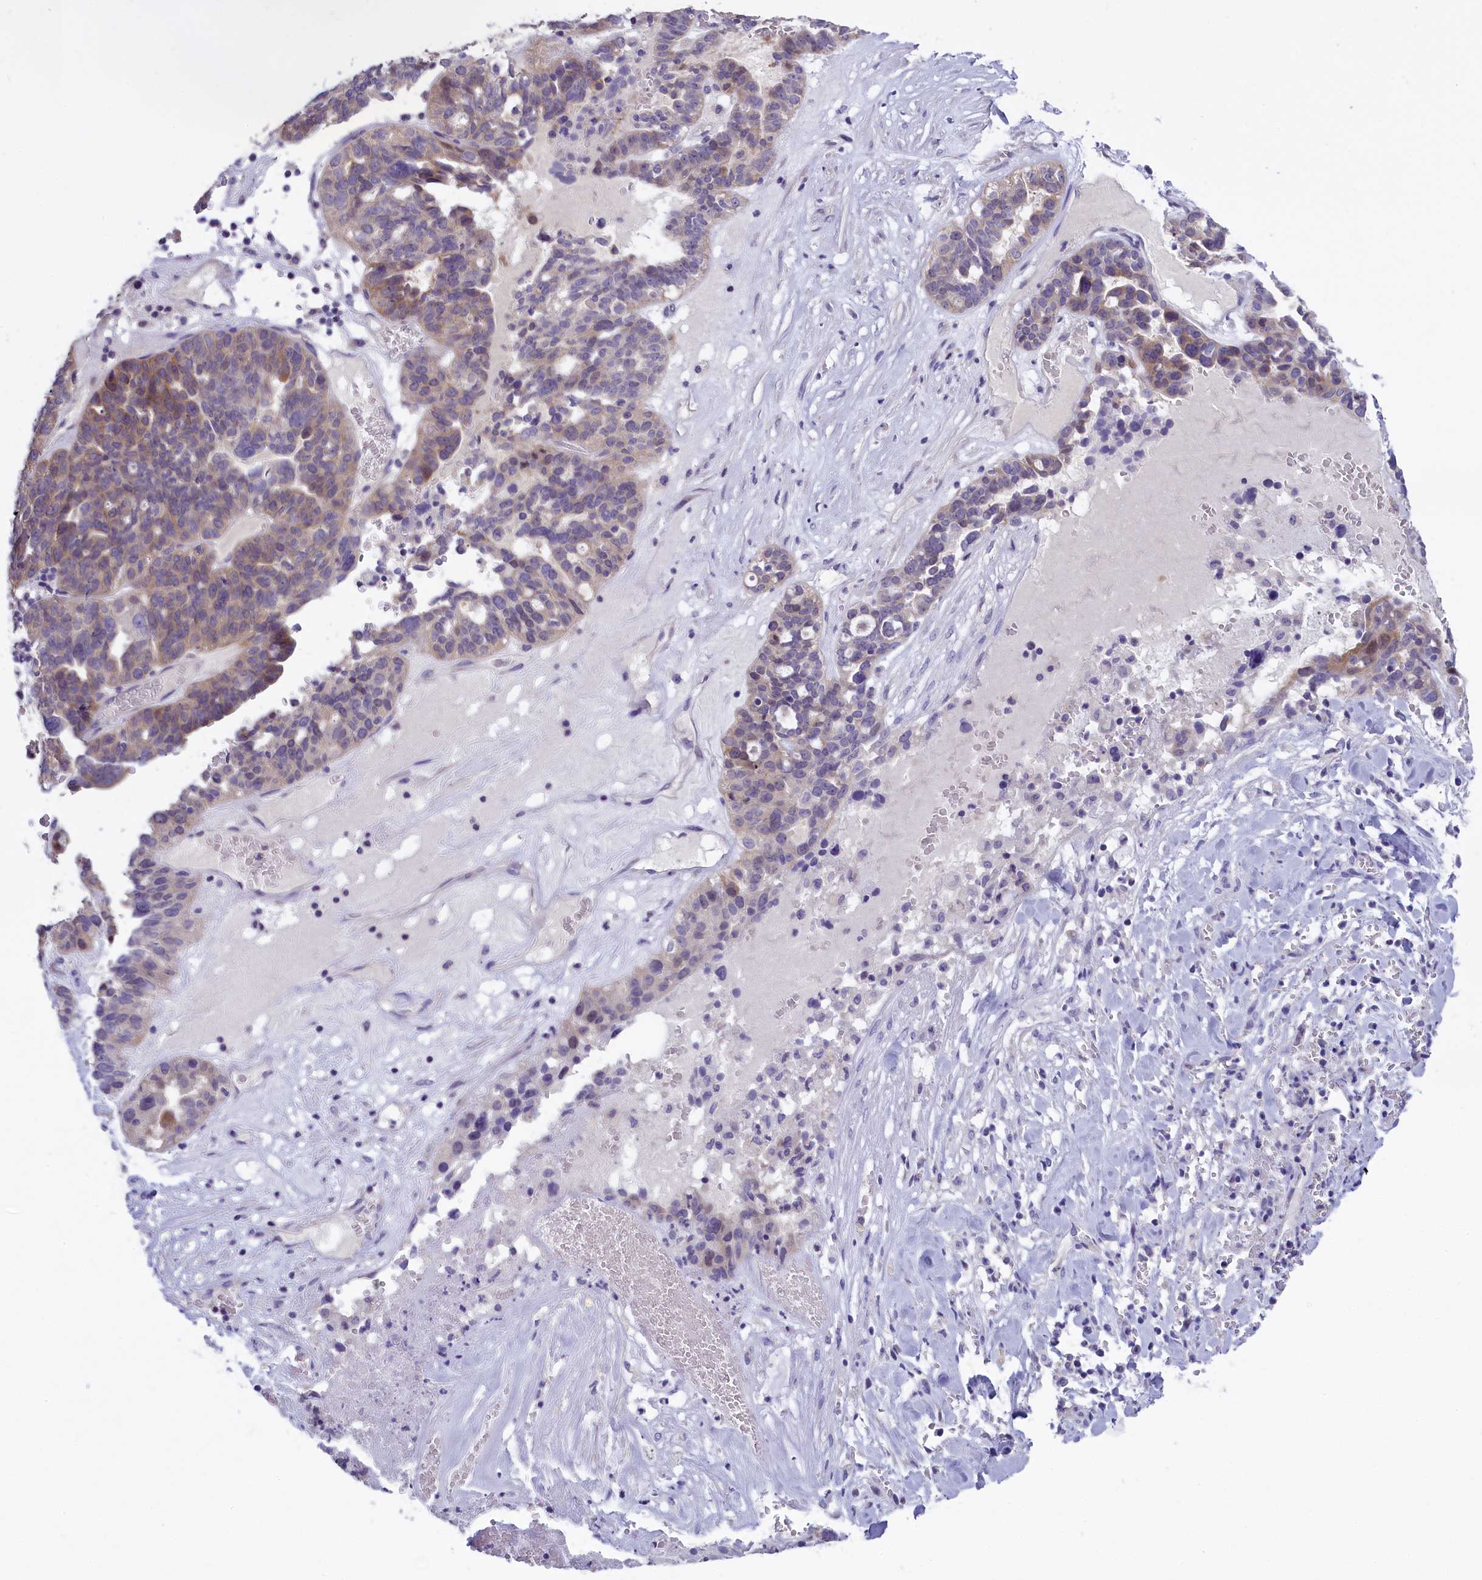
{"staining": {"intensity": "moderate", "quantity": "<25%", "location": "cytoplasmic/membranous"}, "tissue": "ovarian cancer", "cell_type": "Tumor cells", "image_type": "cancer", "snomed": [{"axis": "morphology", "description": "Cystadenocarcinoma, serous, NOS"}, {"axis": "topography", "description": "Ovary"}], "caption": "There is low levels of moderate cytoplasmic/membranous positivity in tumor cells of ovarian cancer (serous cystadenocarcinoma), as demonstrated by immunohistochemical staining (brown color).", "gene": "ENPP6", "patient": {"sex": "female", "age": 59}}